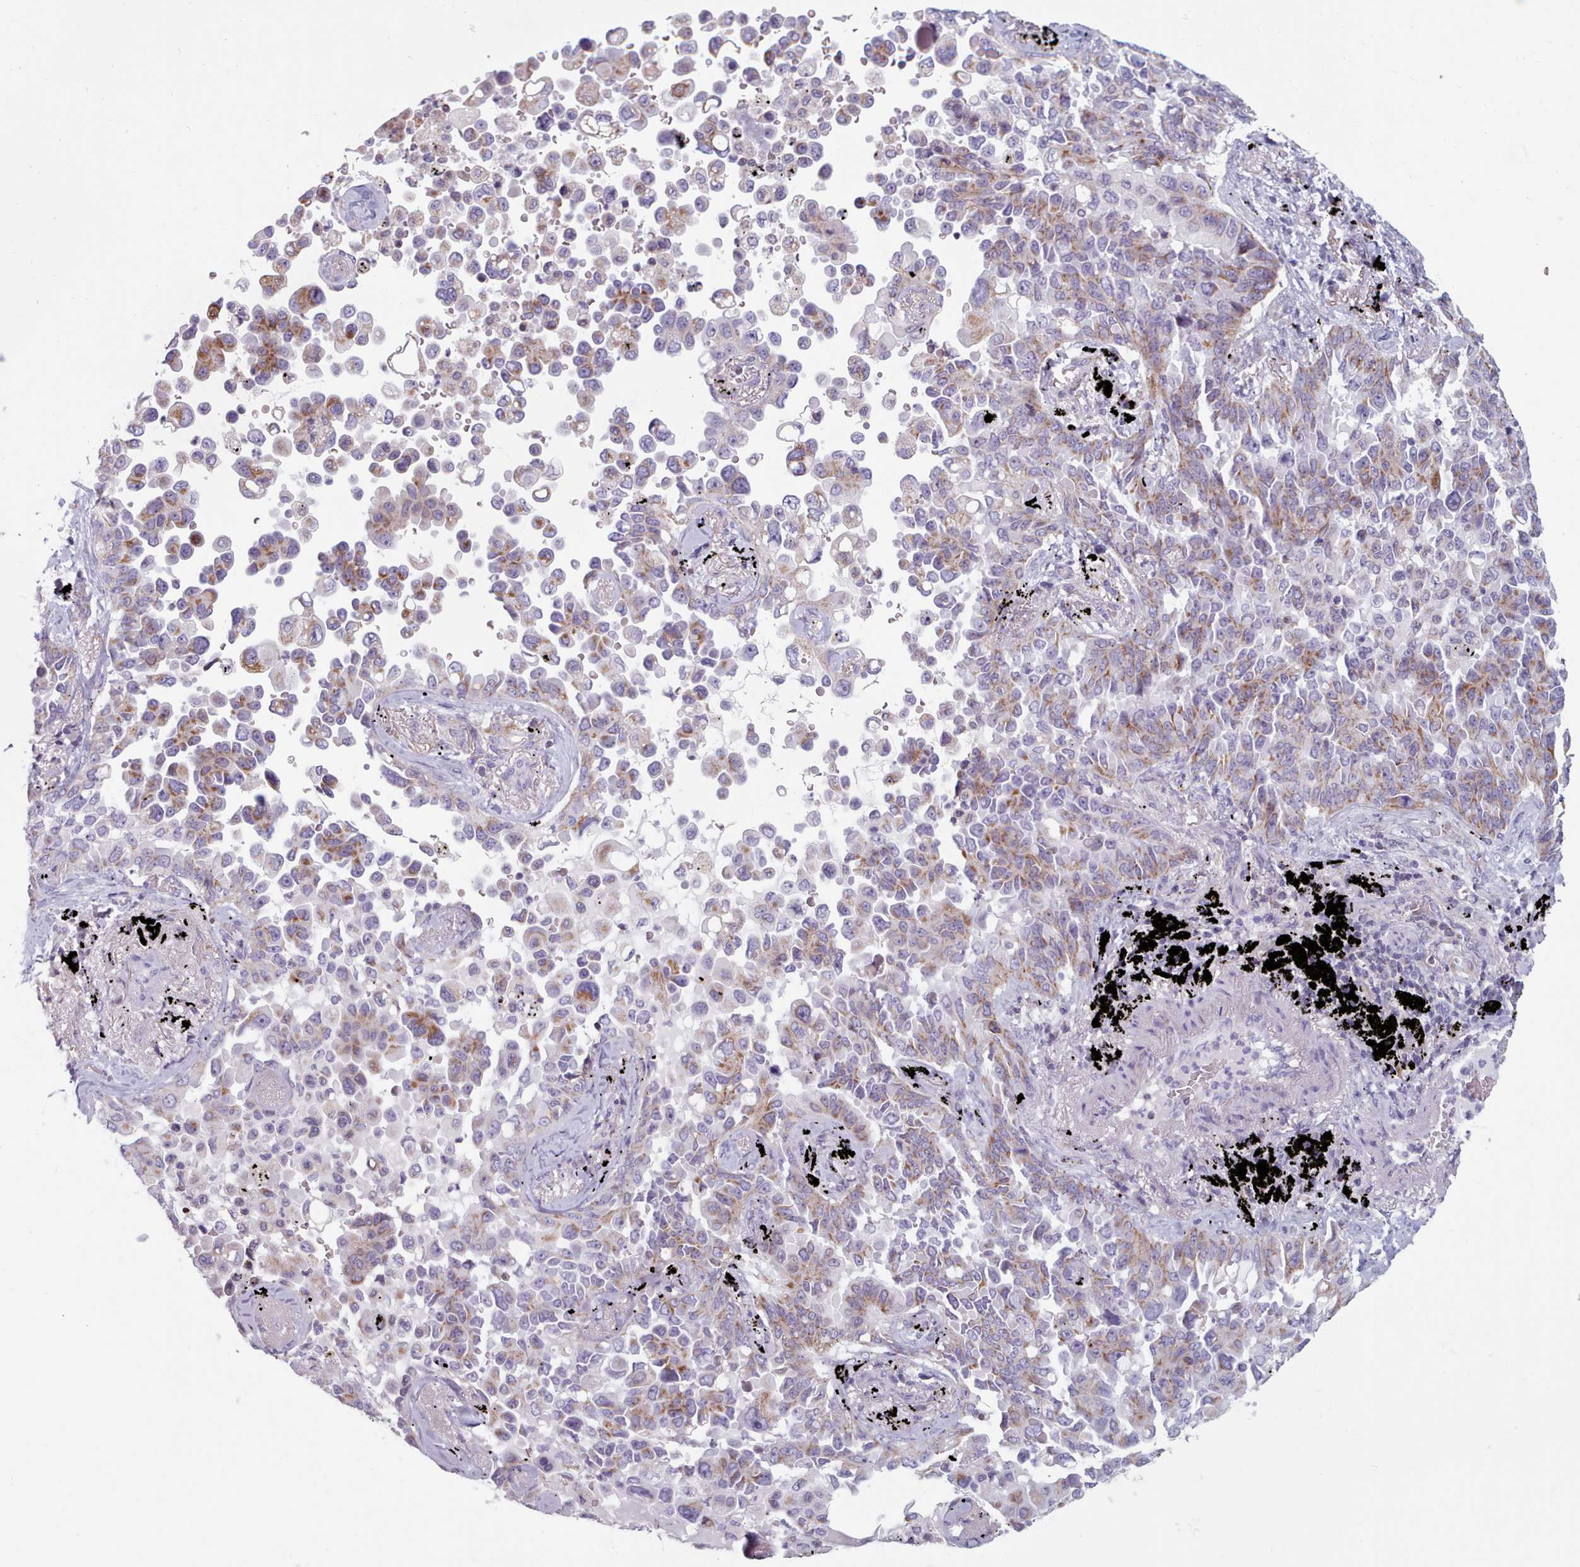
{"staining": {"intensity": "moderate", "quantity": "25%-75%", "location": "cytoplasmic/membranous"}, "tissue": "lung cancer", "cell_type": "Tumor cells", "image_type": "cancer", "snomed": [{"axis": "morphology", "description": "Adenocarcinoma, NOS"}, {"axis": "topography", "description": "Lung"}], "caption": "This histopathology image displays lung cancer stained with IHC to label a protein in brown. The cytoplasmic/membranous of tumor cells show moderate positivity for the protein. Nuclei are counter-stained blue.", "gene": "FAM170B", "patient": {"sex": "female", "age": 67}}